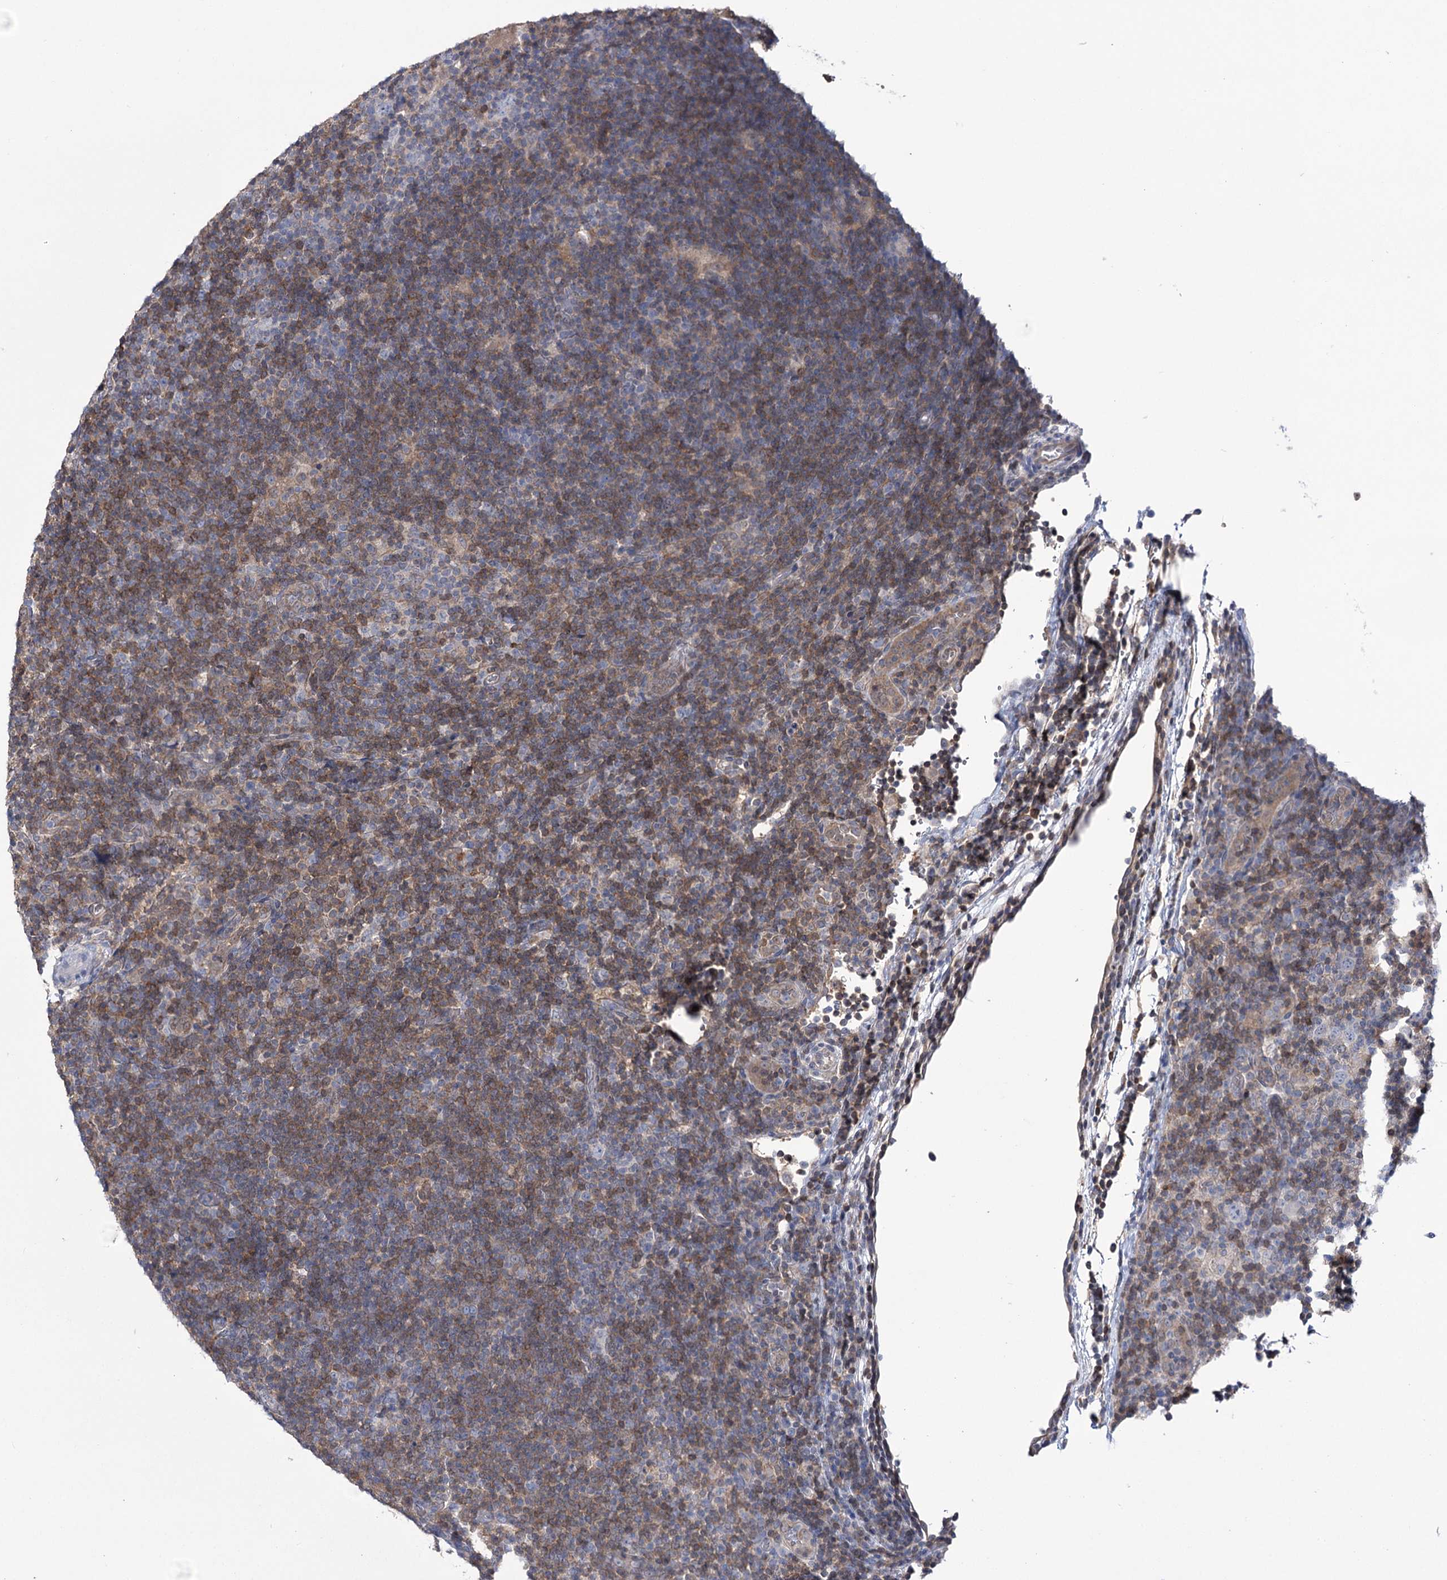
{"staining": {"intensity": "negative", "quantity": "none", "location": "none"}, "tissue": "lymphoma", "cell_type": "Tumor cells", "image_type": "cancer", "snomed": [{"axis": "morphology", "description": "Hodgkin's disease, NOS"}, {"axis": "topography", "description": "Lymph node"}], "caption": "Hodgkin's disease was stained to show a protein in brown. There is no significant positivity in tumor cells.", "gene": "PTER", "patient": {"sex": "female", "age": 57}}